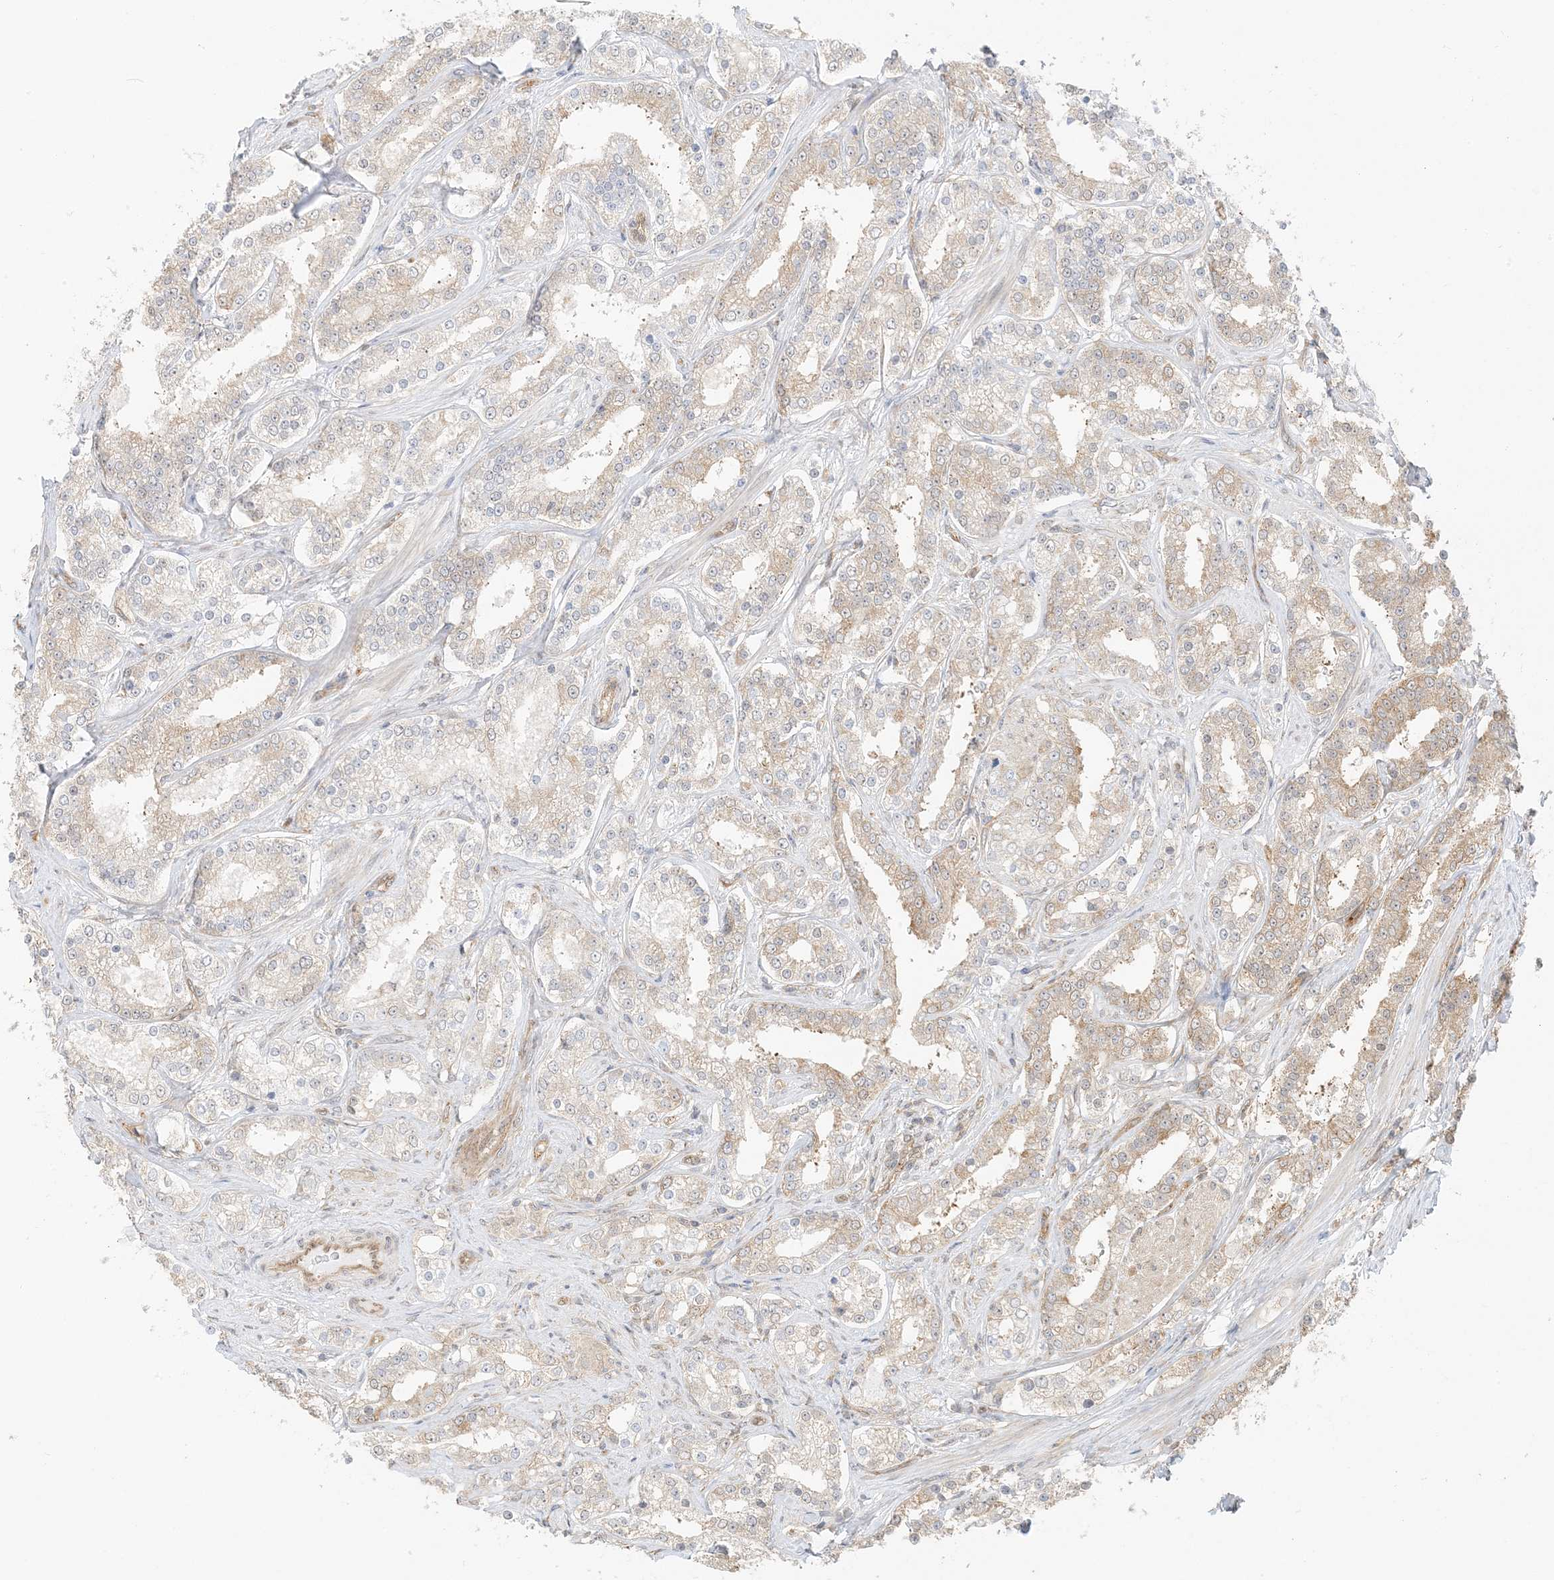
{"staining": {"intensity": "weak", "quantity": "25%-75%", "location": "cytoplasmic/membranous"}, "tissue": "prostate cancer", "cell_type": "Tumor cells", "image_type": "cancer", "snomed": [{"axis": "morphology", "description": "Normal tissue, NOS"}, {"axis": "morphology", "description": "Adenocarcinoma, High grade"}, {"axis": "topography", "description": "Prostate"}], "caption": "Immunohistochemistry staining of prostate cancer, which shows low levels of weak cytoplasmic/membranous staining in about 25%-75% of tumor cells indicating weak cytoplasmic/membranous protein staining. The staining was performed using DAB (3,3'-diaminobenzidine) (brown) for protein detection and nuclei were counterstained in hematoxylin (blue).", "gene": "UBAP2L", "patient": {"sex": "male", "age": 83}}